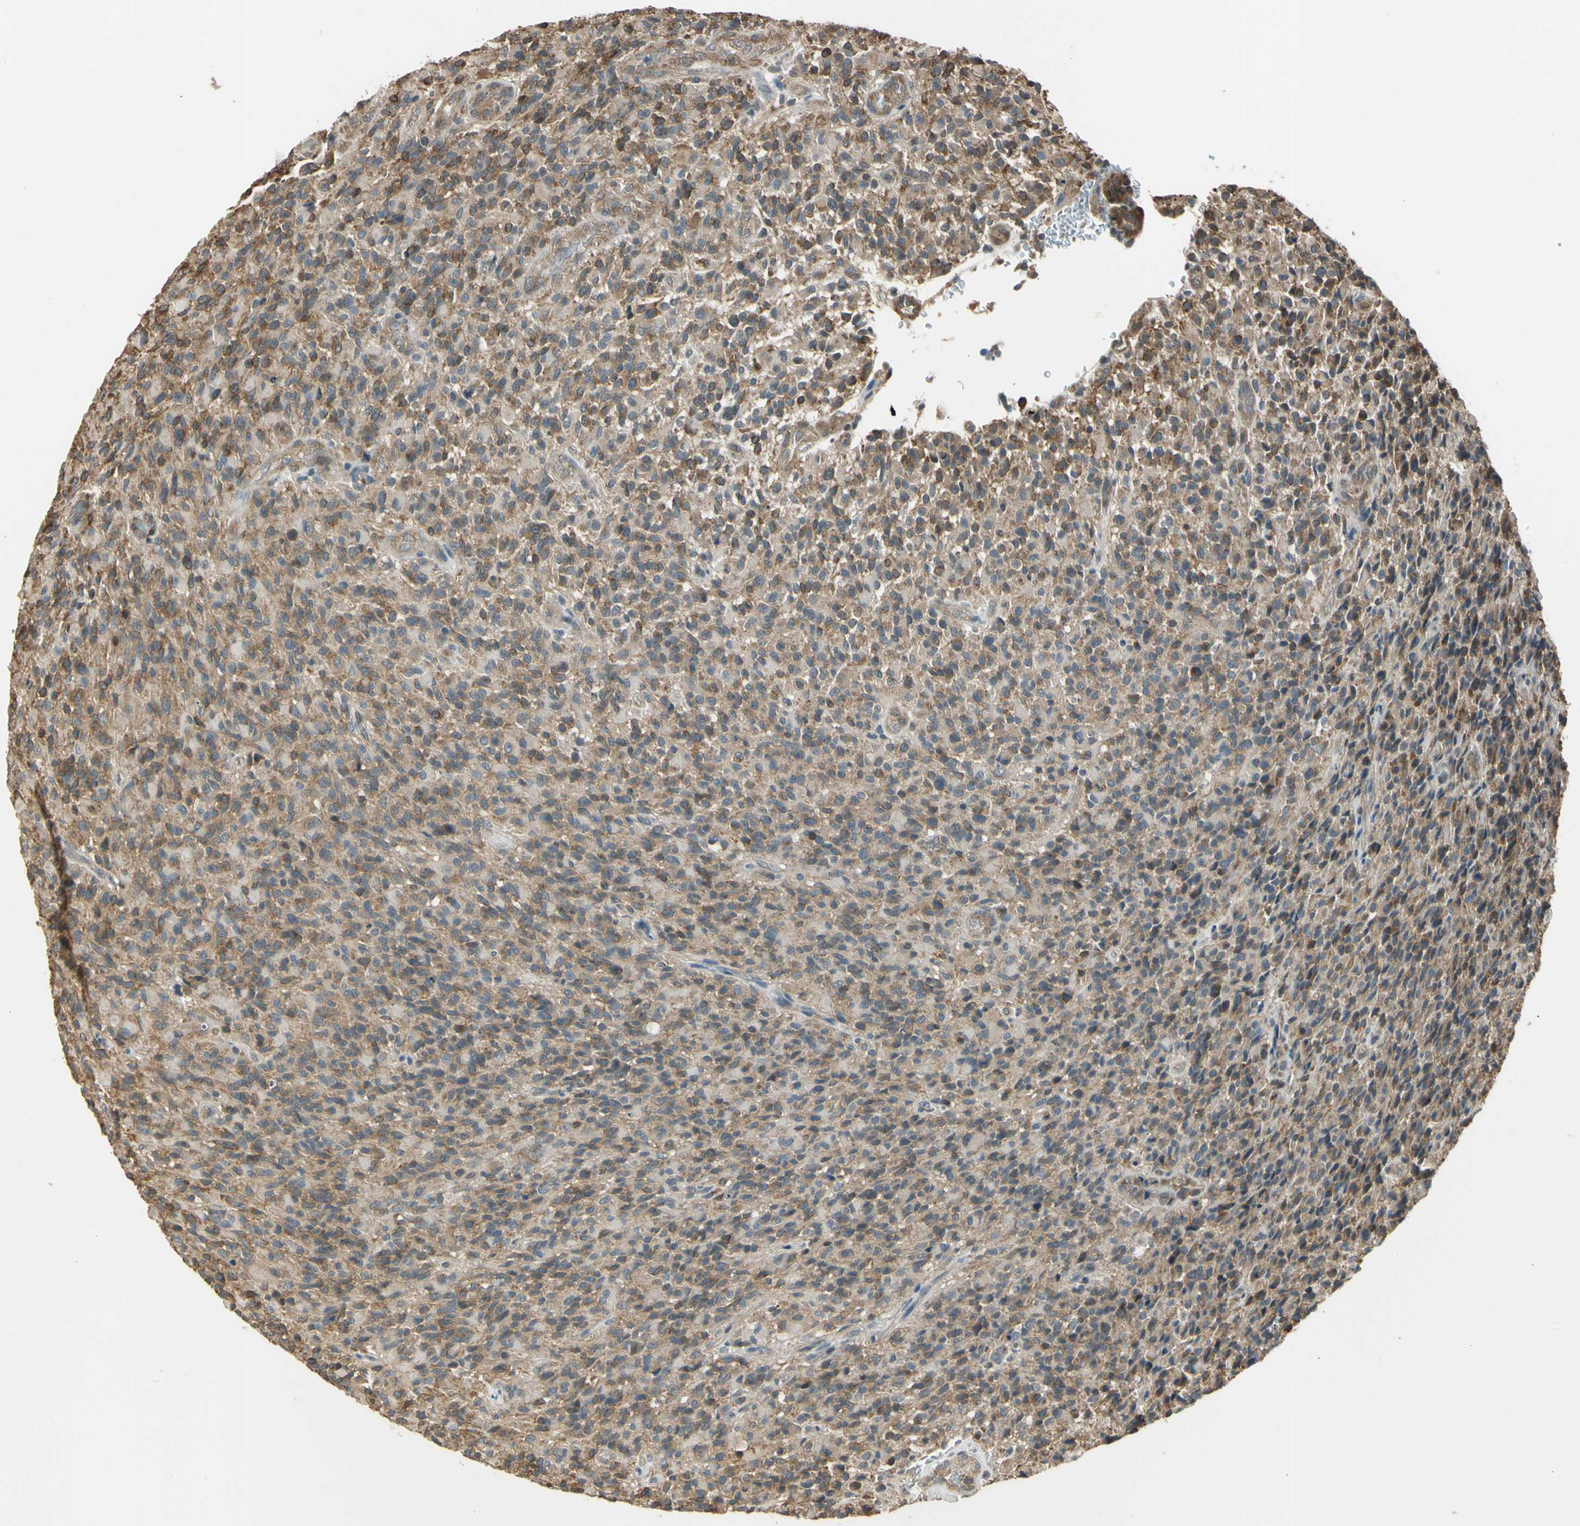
{"staining": {"intensity": "moderate", "quantity": ">75%", "location": "cytoplasmic/membranous"}, "tissue": "glioma", "cell_type": "Tumor cells", "image_type": "cancer", "snomed": [{"axis": "morphology", "description": "Glioma, malignant, High grade"}, {"axis": "topography", "description": "Brain"}], "caption": "A photomicrograph showing moderate cytoplasmic/membranous expression in about >75% of tumor cells in glioma, as visualized by brown immunohistochemical staining.", "gene": "EFNB2", "patient": {"sex": "male", "age": 71}}